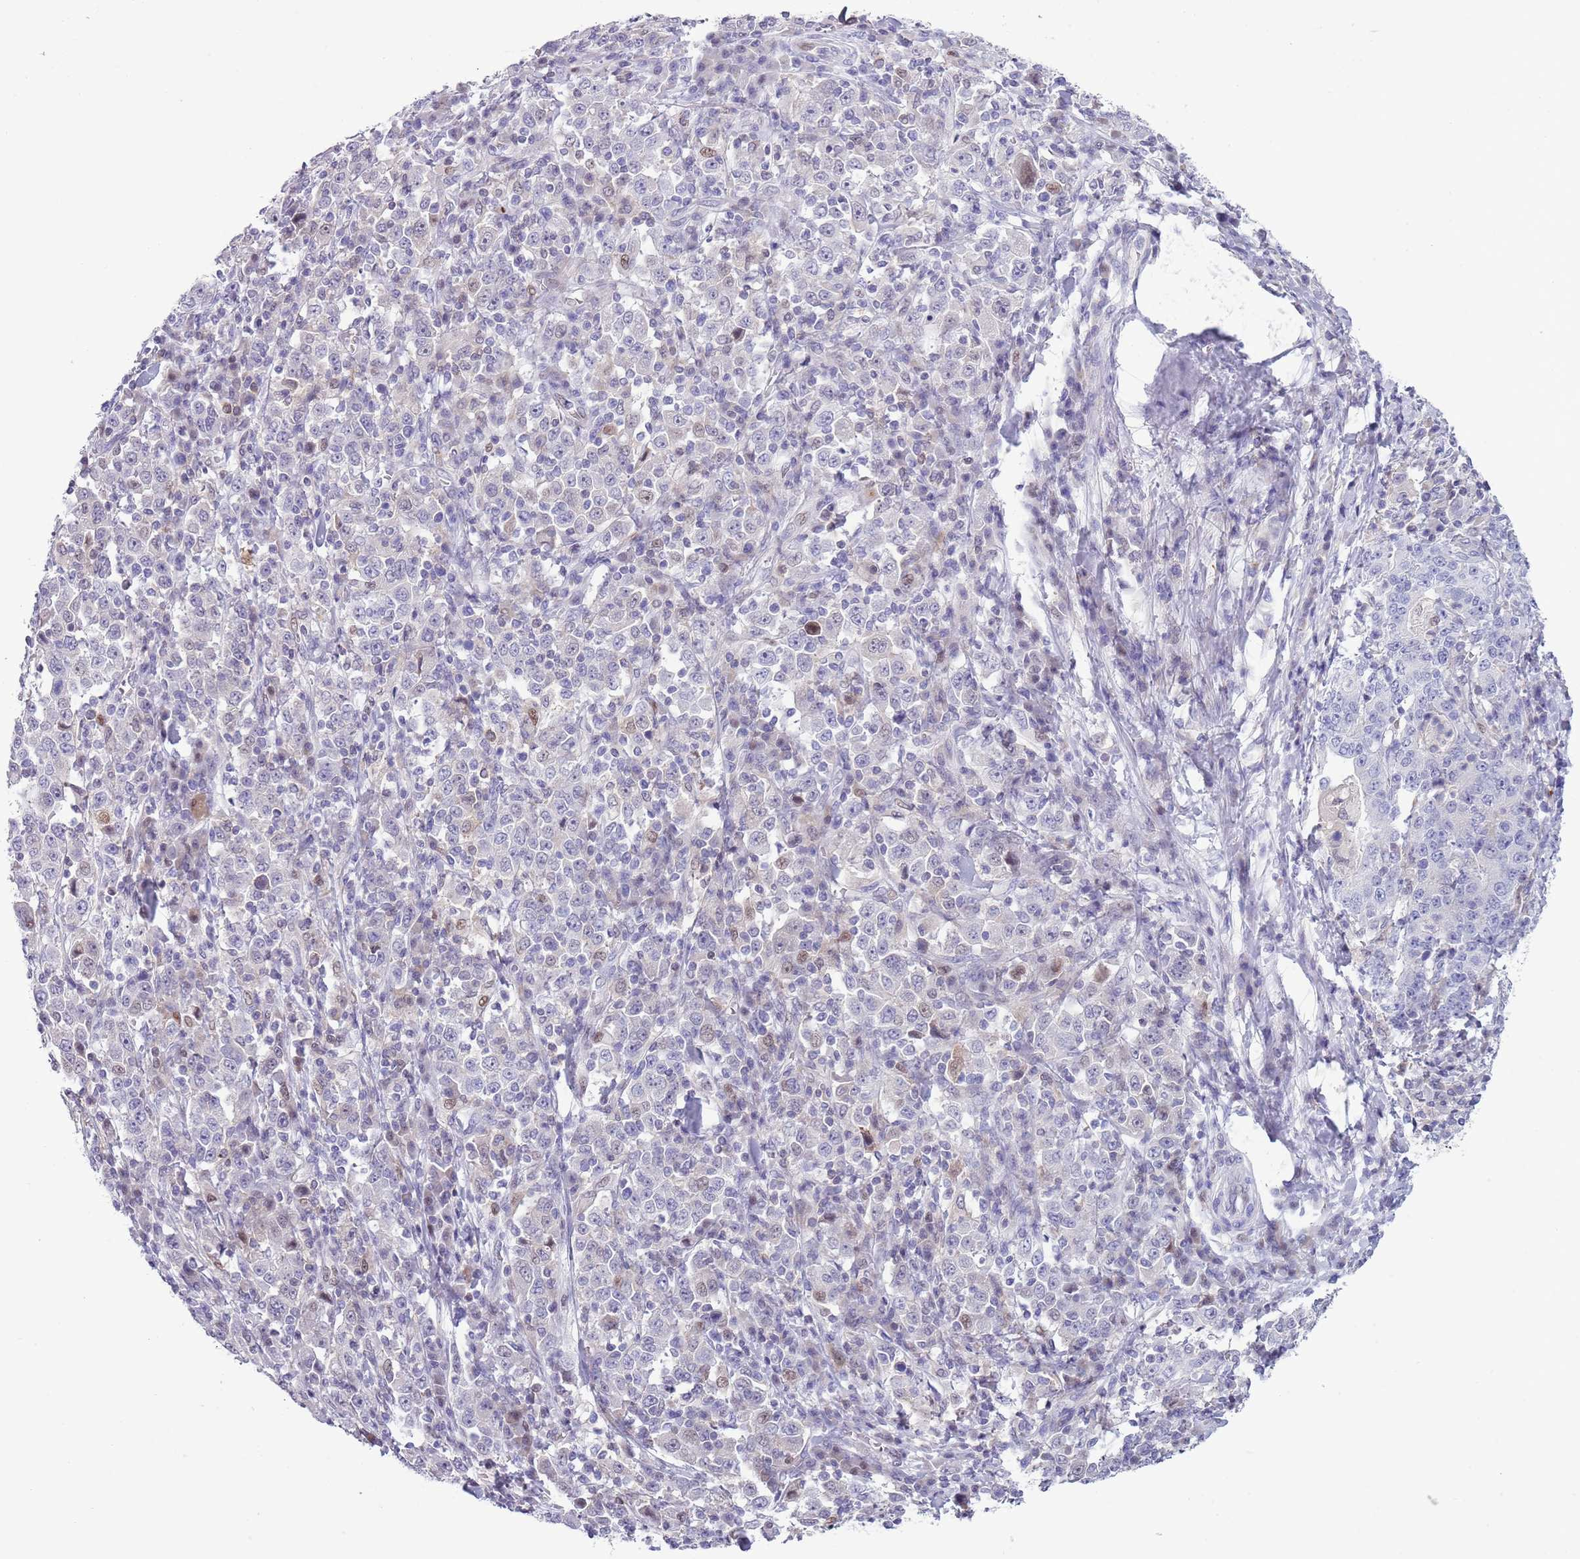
{"staining": {"intensity": "negative", "quantity": "none", "location": "none"}, "tissue": "stomach cancer", "cell_type": "Tumor cells", "image_type": "cancer", "snomed": [{"axis": "morphology", "description": "Normal tissue, NOS"}, {"axis": "morphology", "description": "Adenocarcinoma, NOS"}, {"axis": "topography", "description": "Stomach, upper"}, {"axis": "topography", "description": "Stomach"}], "caption": "Human stomach cancer (adenocarcinoma) stained for a protein using IHC displays no expression in tumor cells.", "gene": "NBPF6", "patient": {"sex": "male", "age": 59}}